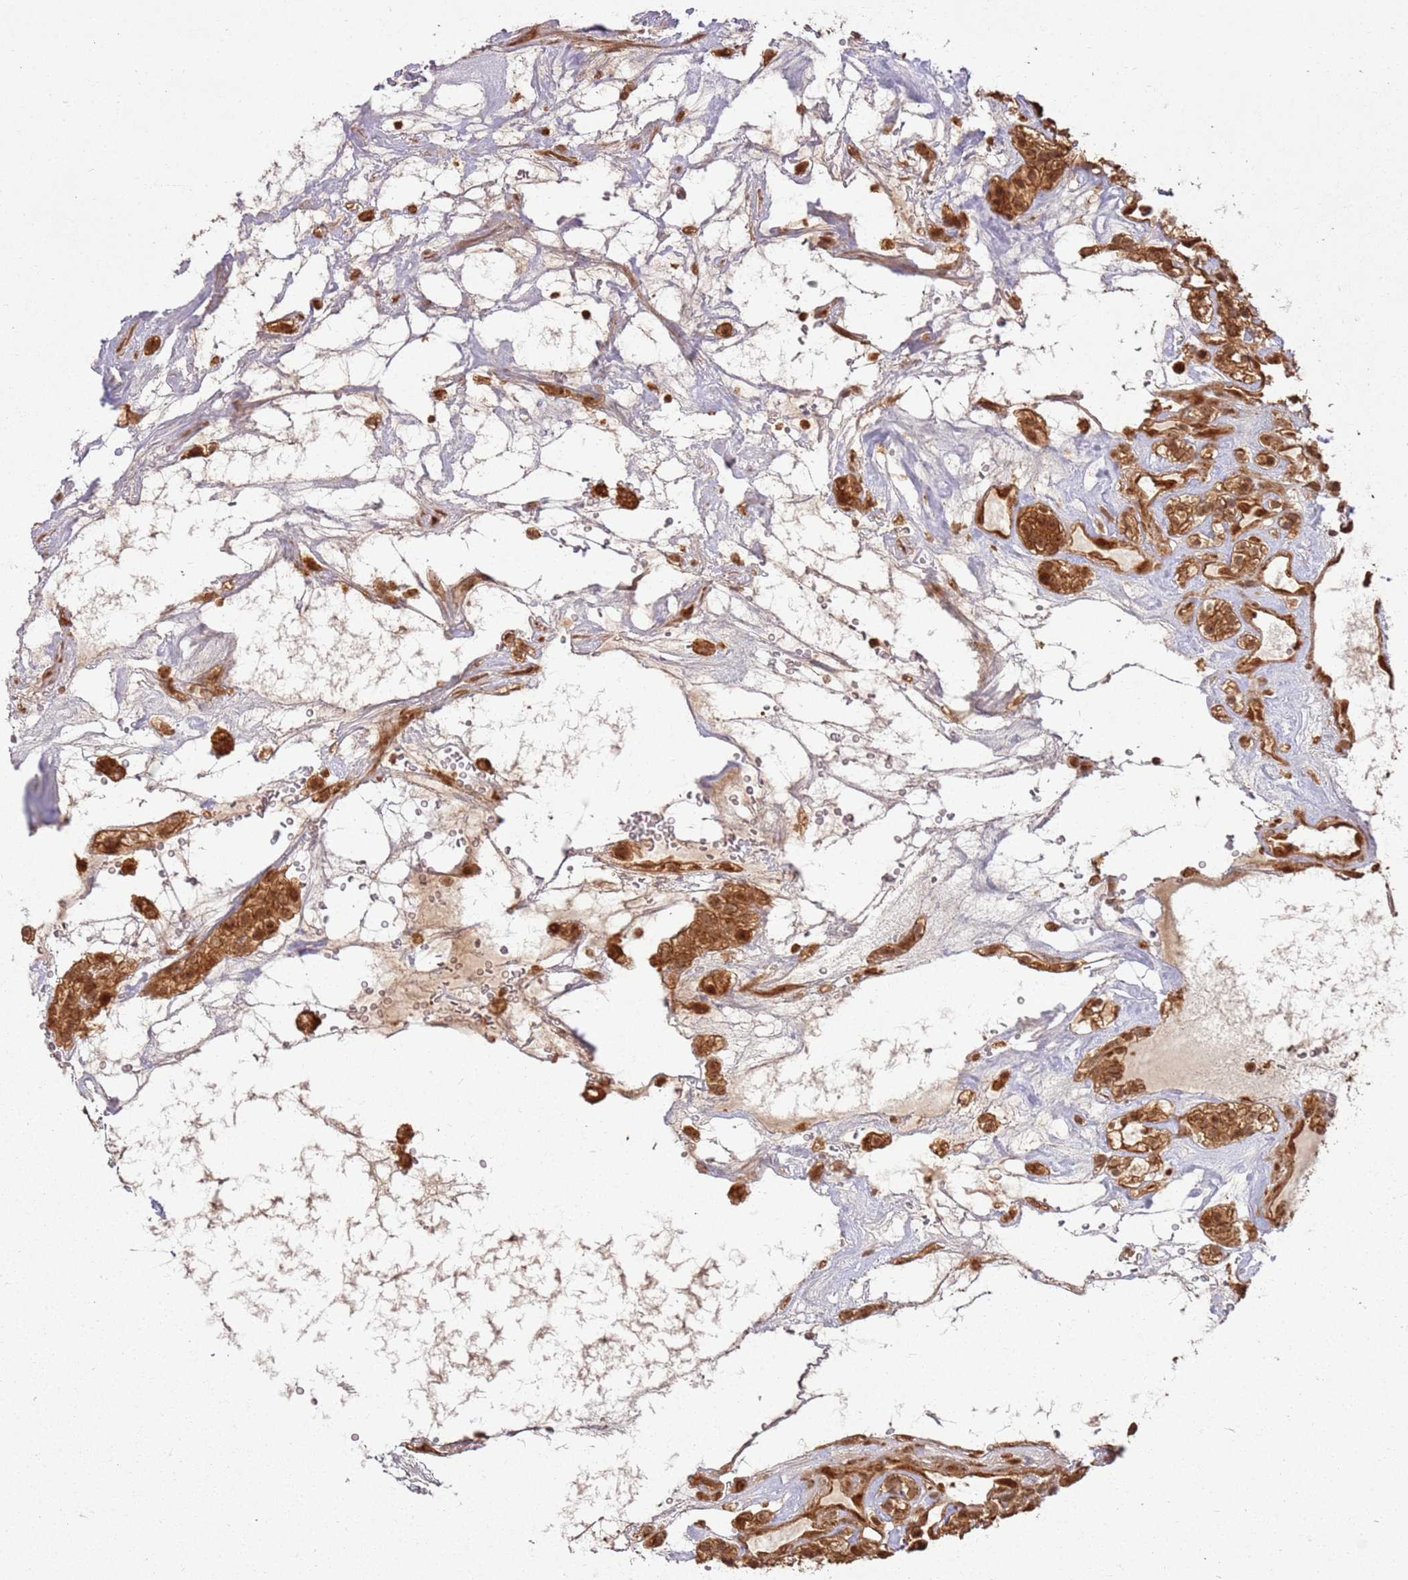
{"staining": {"intensity": "strong", "quantity": ">75%", "location": "cytoplasmic/membranous,nuclear"}, "tissue": "renal cancer", "cell_type": "Tumor cells", "image_type": "cancer", "snomed": [{"axis": "morphology", "description": "Adenocarcinoma, NOS"}, {"axis": "topography", "description": "Kidney"}], "caption": "Immunohistochemical staining of renal cancer reveals high levels of strong cytoplasmic/membranous and nuclear protein positivity in approximately >75% of tumor cells.", "gene": "TBC1D13", "patient": {"sex": "female", "age": 57}}